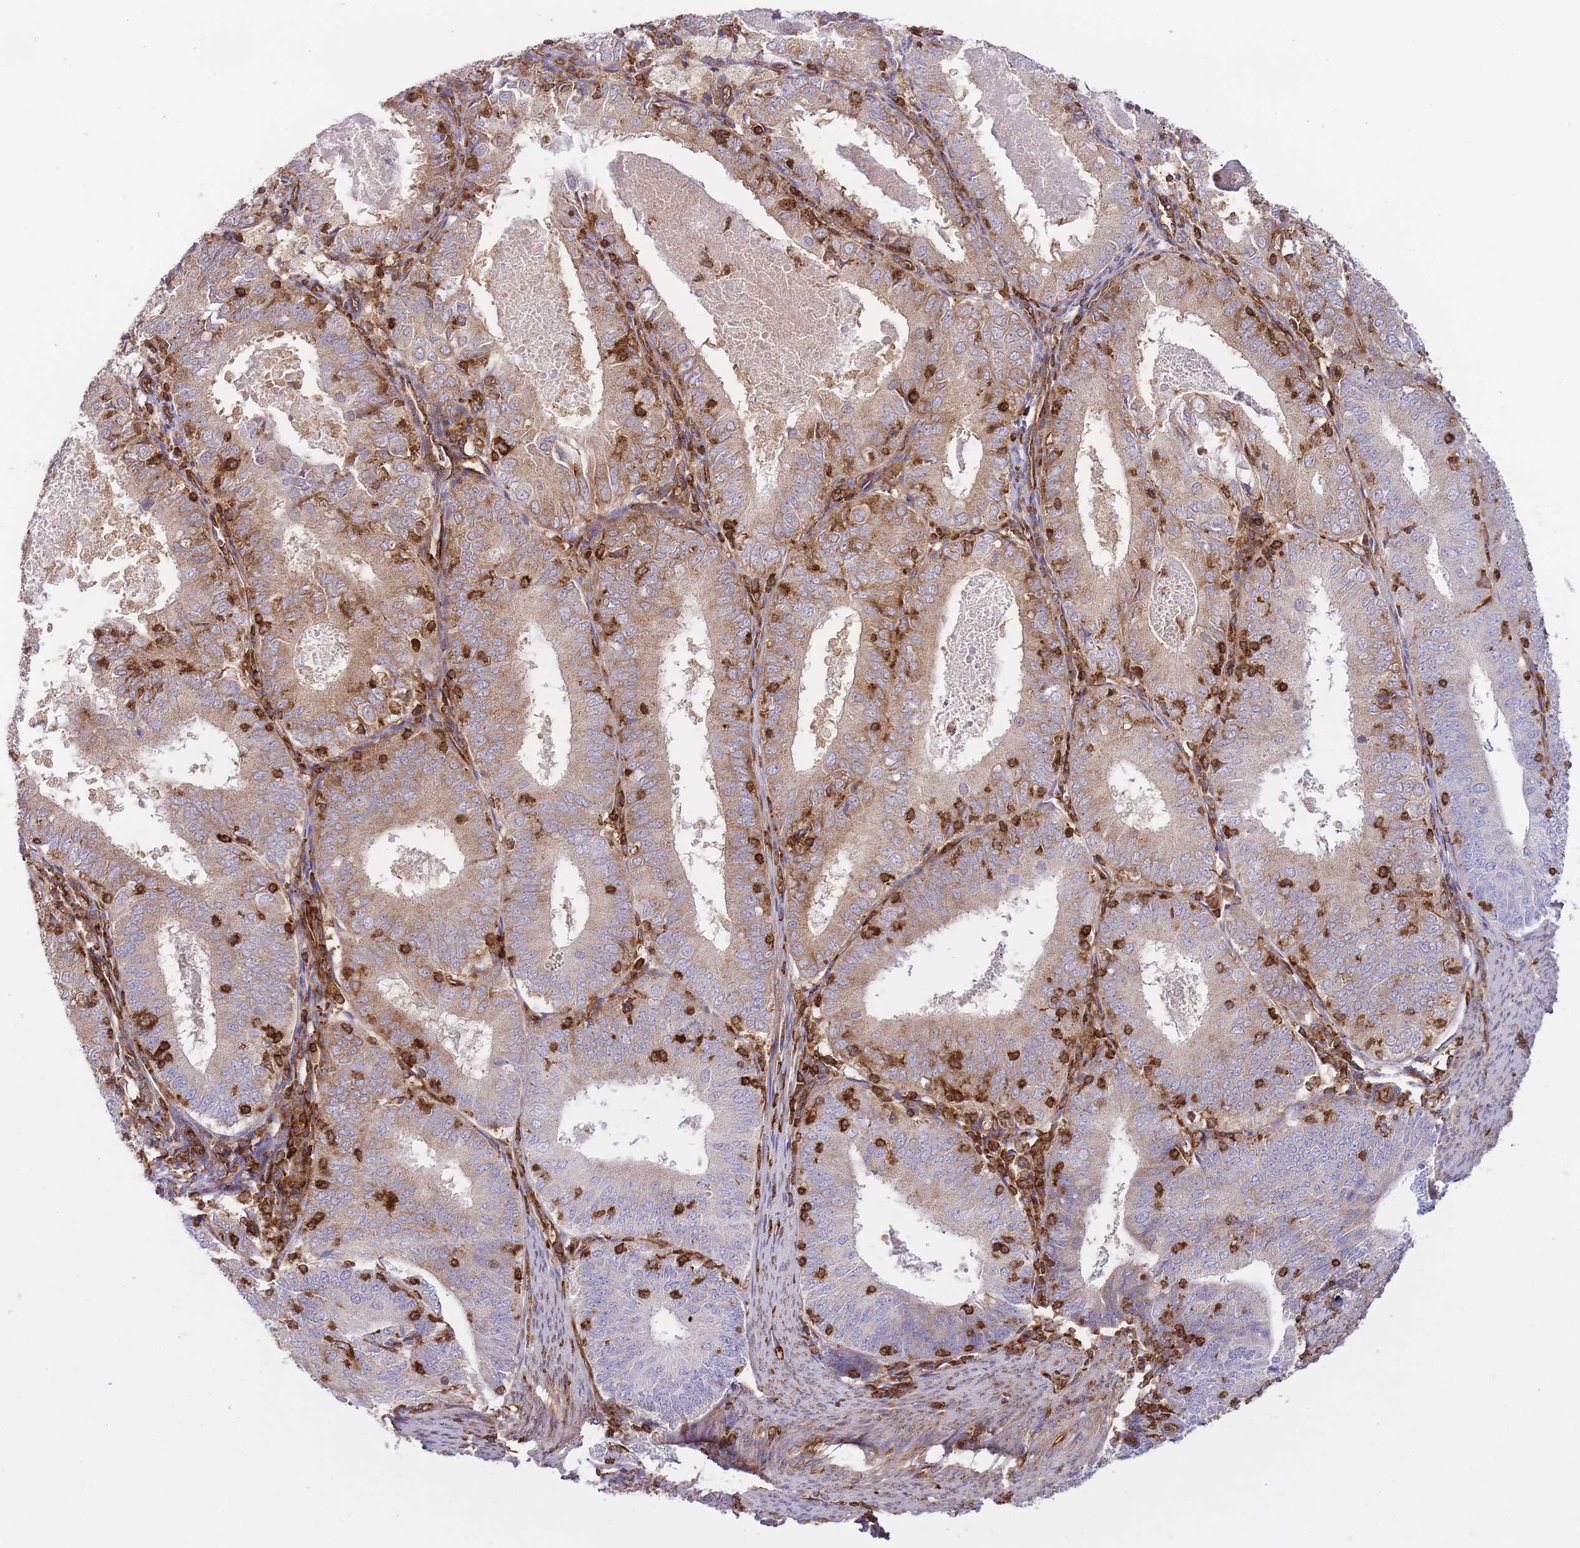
{"staining": {"intensity": "moderate", "quantity": "25%-75%", "location": "cytoplasmic/membranous"}, "tissue": "endometrial cancer", "cell_type": "Tumor cells", "image_type": "cancer", "snomed": [{"axis": "morphology", "description": "Adenocarcinoma, NOS"}, {"axis": "topography", "description": "Endometrium"}], "caption": "Immunohistochemical staining of human endometrial adenocarcinoma shows moderate cytoplasmic/membranous protein expression in about 25%-75% of tumor cells.", "gene": "MSN", "patient": {"sex": "female", "age": 57}}